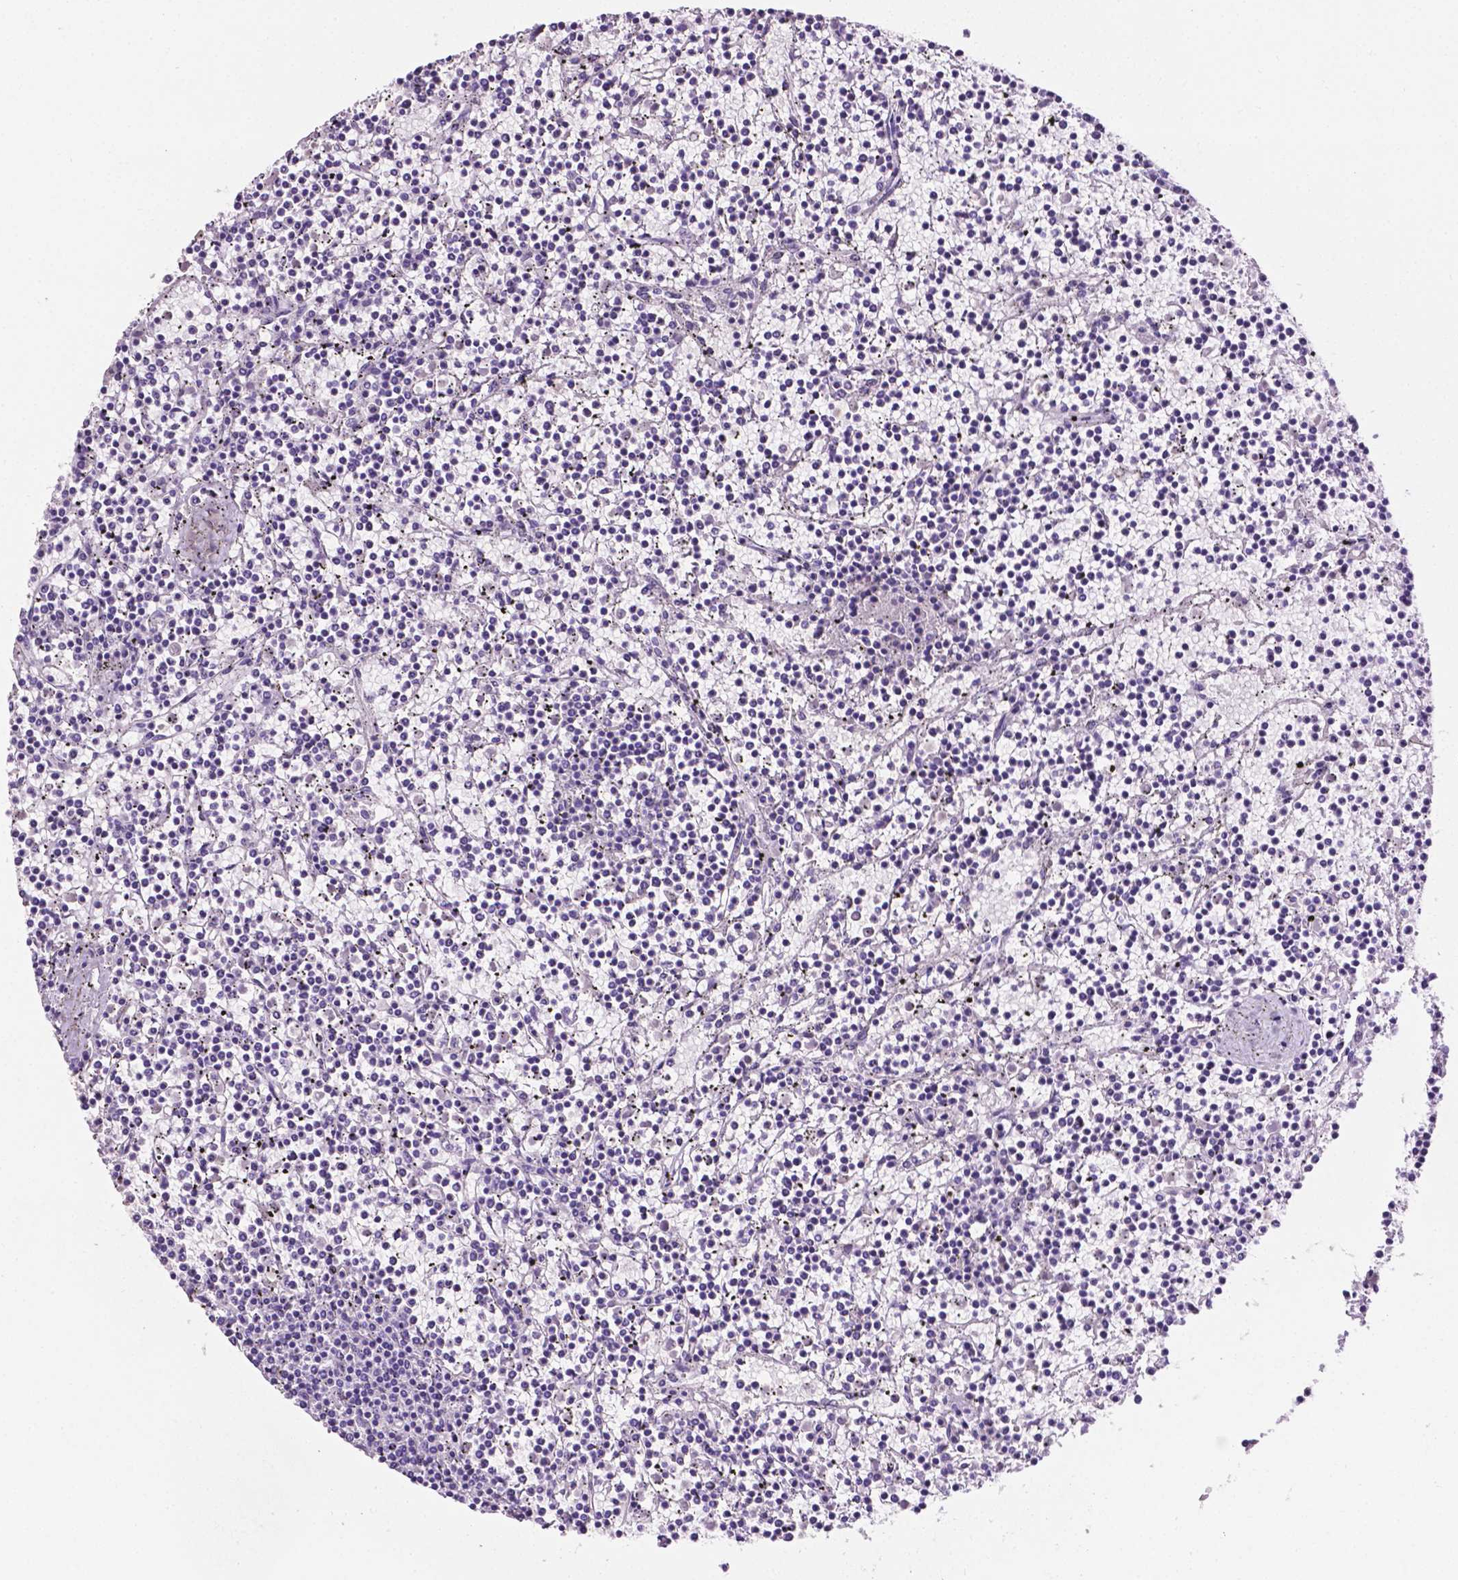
{"staining": {"intensity": "negative", "quantity": "none", "location": "none"}, "tissue": "lymphoma", "cell_type": "Tumor cells", "image_type": "cancer", "snomed": [{"axis": "morphology", "description": "Malignant lymphoma, non-Hodgkin's type, Low grade"}, {"axis": "topography", "description": "Spleen"}], "caption": "Human lymphoma stained for a protein using immunohistochemistry (IHC) shows no staining in tumor cells.", "gene": "TACSTD2", "patient": {"sex": "female", "age": 19}}